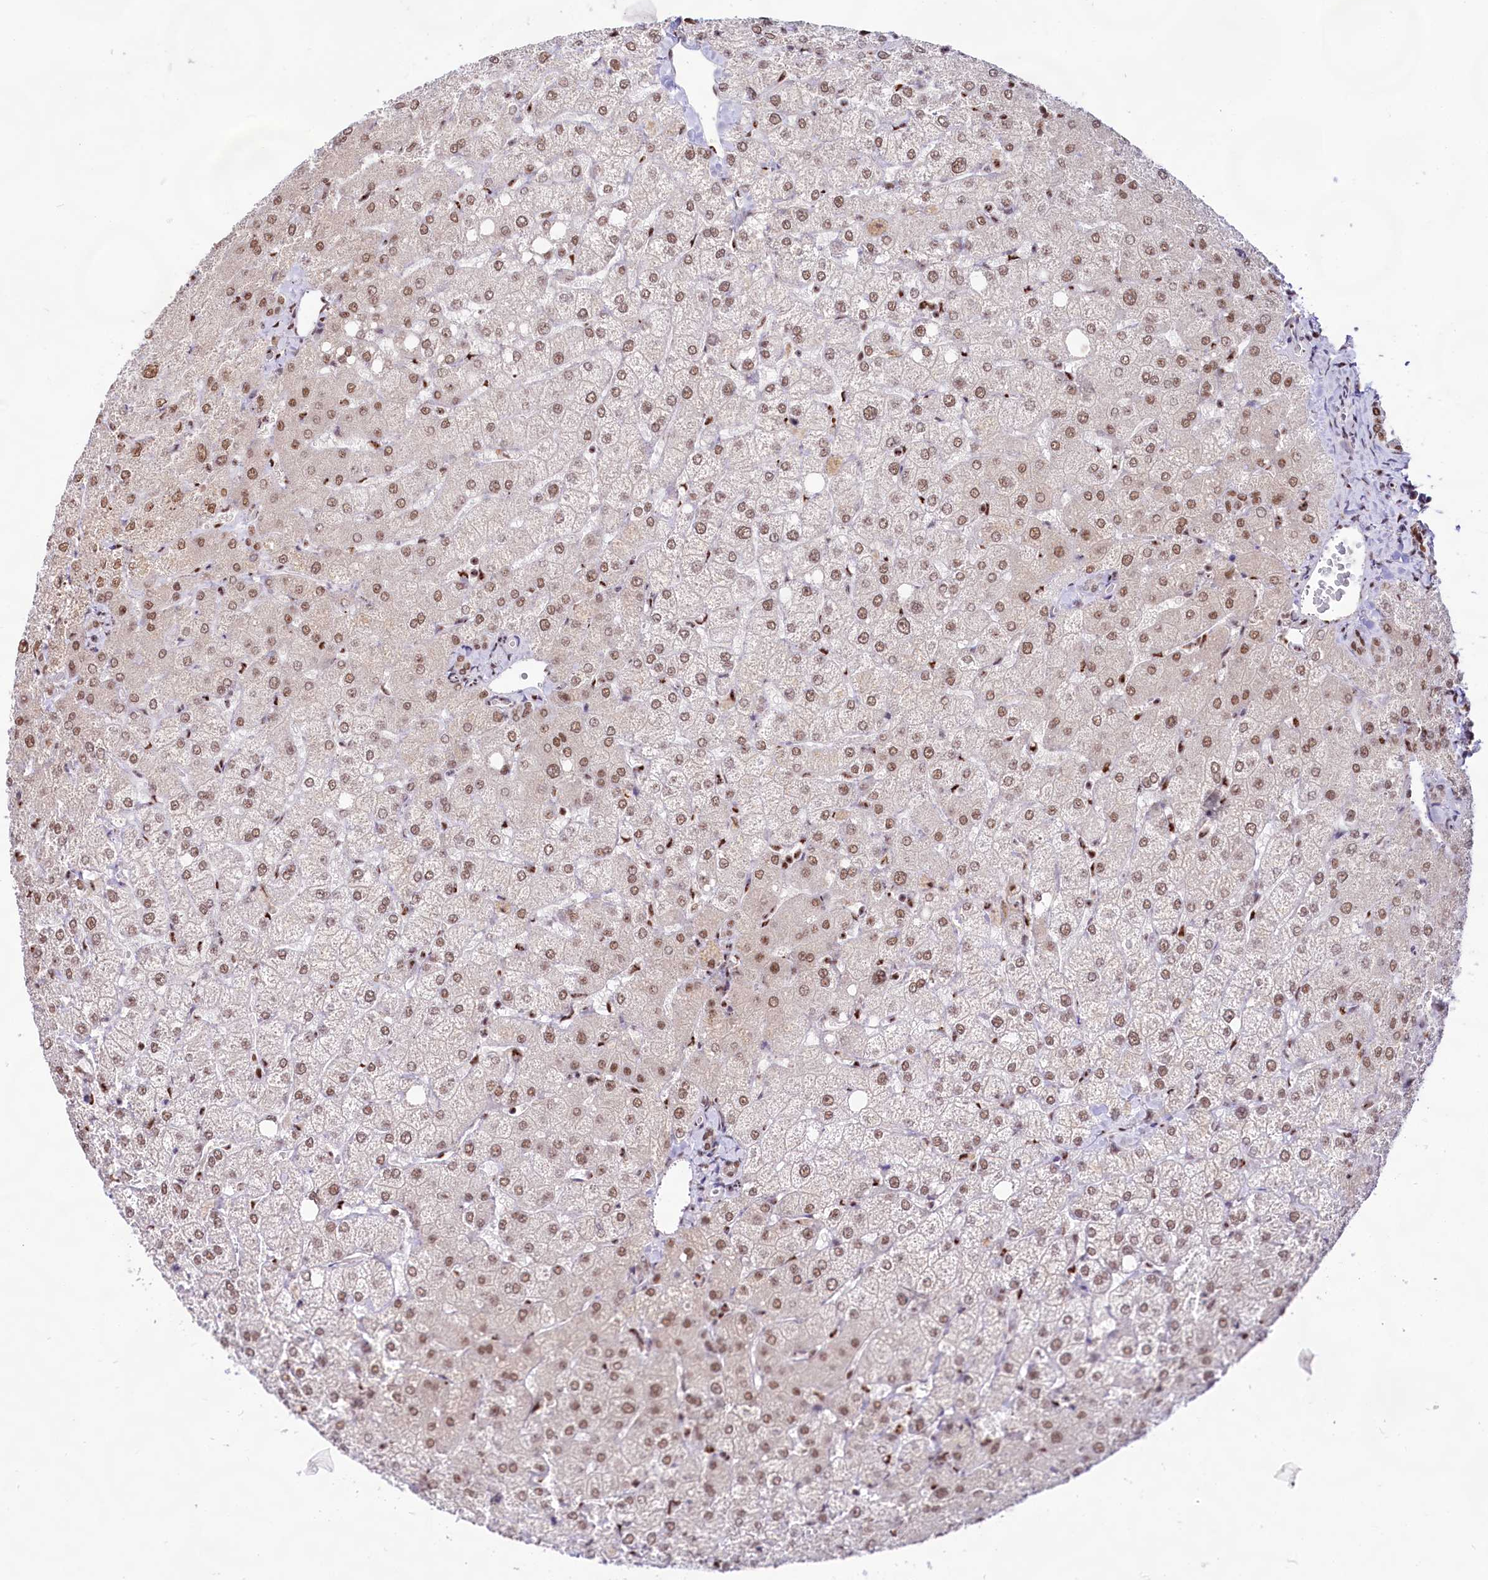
{"staining": {"intensity": "moderate", "quantity": ">75%", "location": "nuclear"}, "tissue": "liver", "cell_type": "Cholangiocytes", "image_type": "normal", "snomed": [{"axis": "morphology", "description": "Normal tissue, NOS"}, {"axis": "topography", "description": "Liver"}], "caption": "Protein positivity by immunohistochemistry displays moderate nuclear expression in about >75% of cholangiocytes in normal liver.", "gene": "HIRA", "patient": {"sex": "female", "age": 54}}